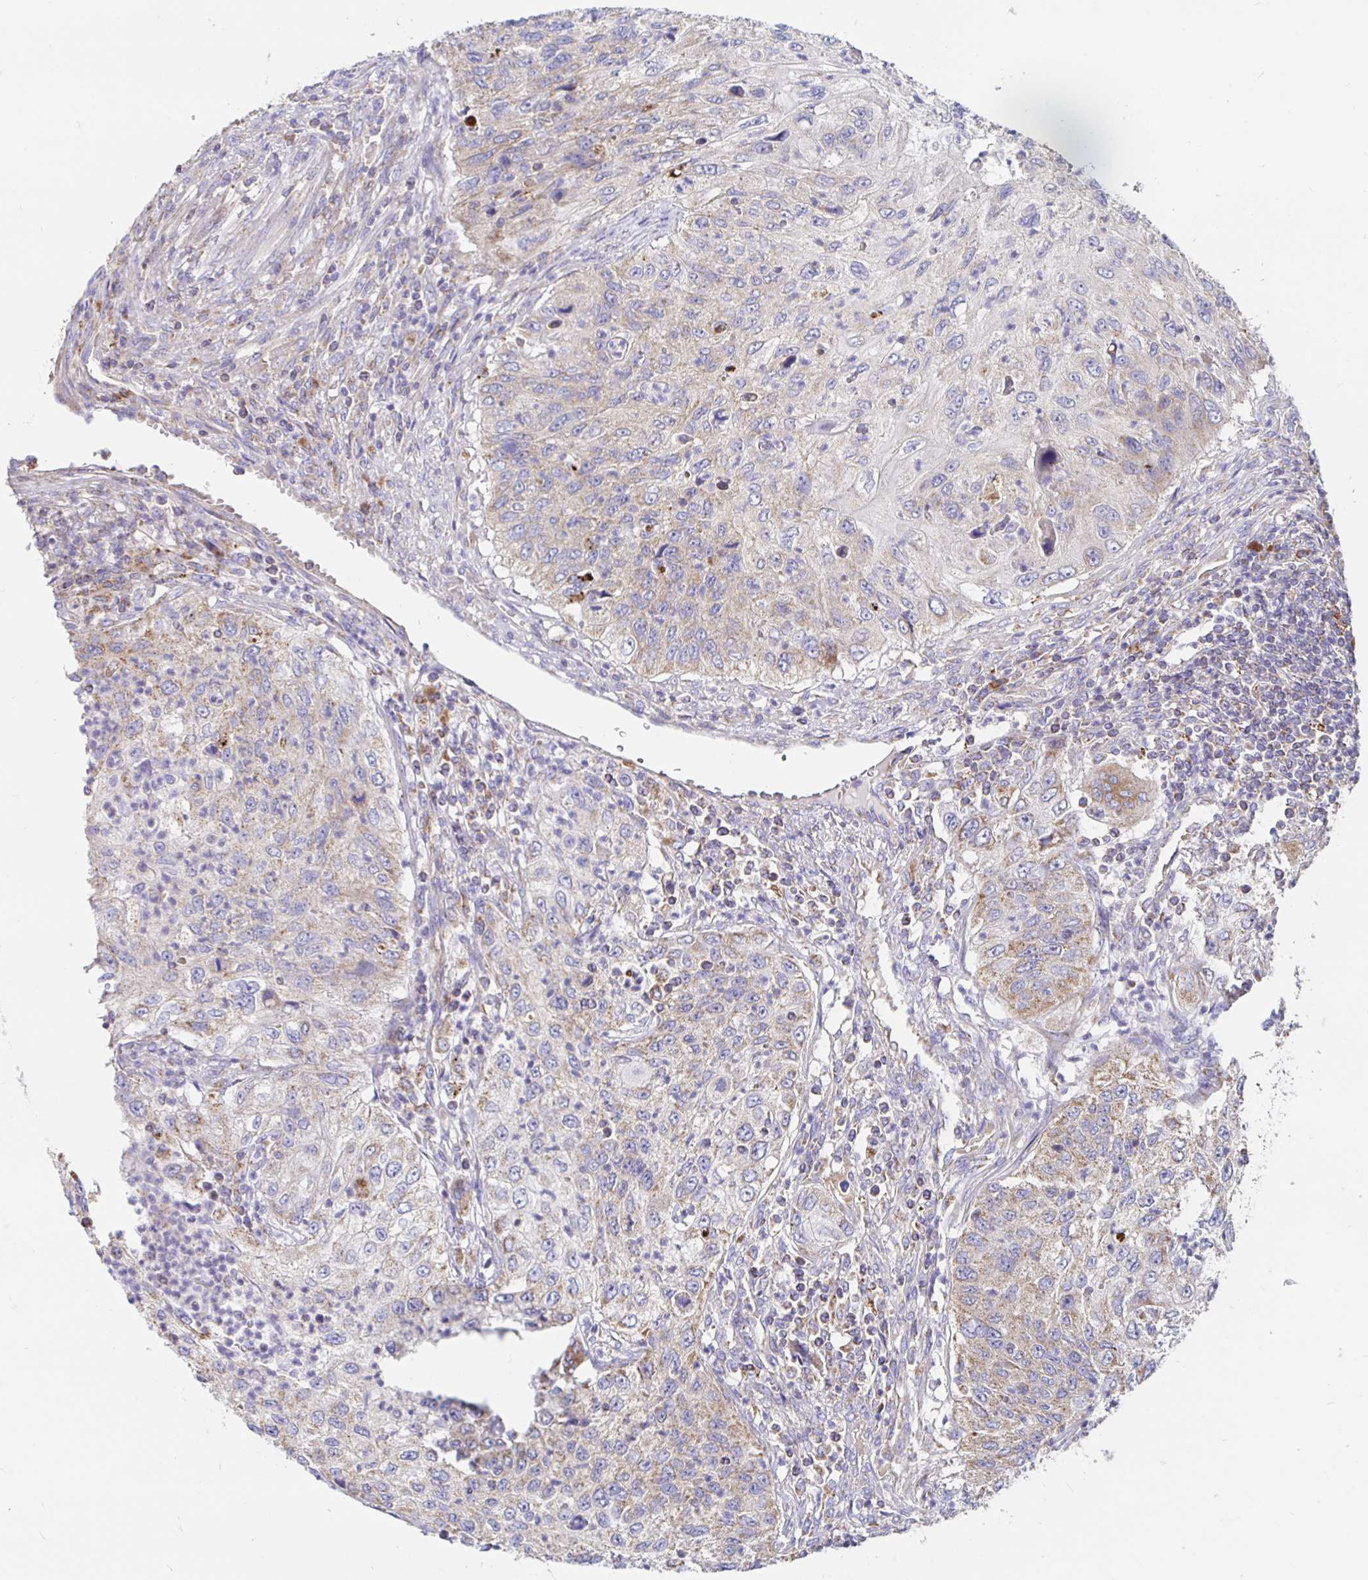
{"staining": {"intensity": "weak", "quantity": "<25%", "location": "cytoplasmic/membranous"}, "tissue": "urothelial cancer", "cell_type": "Tumor cells", "image_type": "cancer", "snomed": [{"axis": "morphology", "description": "Urothelial carcinoma, High grade"}, {"axis": "topography", "description": "Urinary bladder"}], "caption": "IHC of human urothelial carcinoma (high-grade) shows no staining in tumor cells. (DAB immunohistochemistry (IHC) with hematoxylin counter stain).", "gene": "PRDX3", "patient": {"sex": "female", "age": 60}}